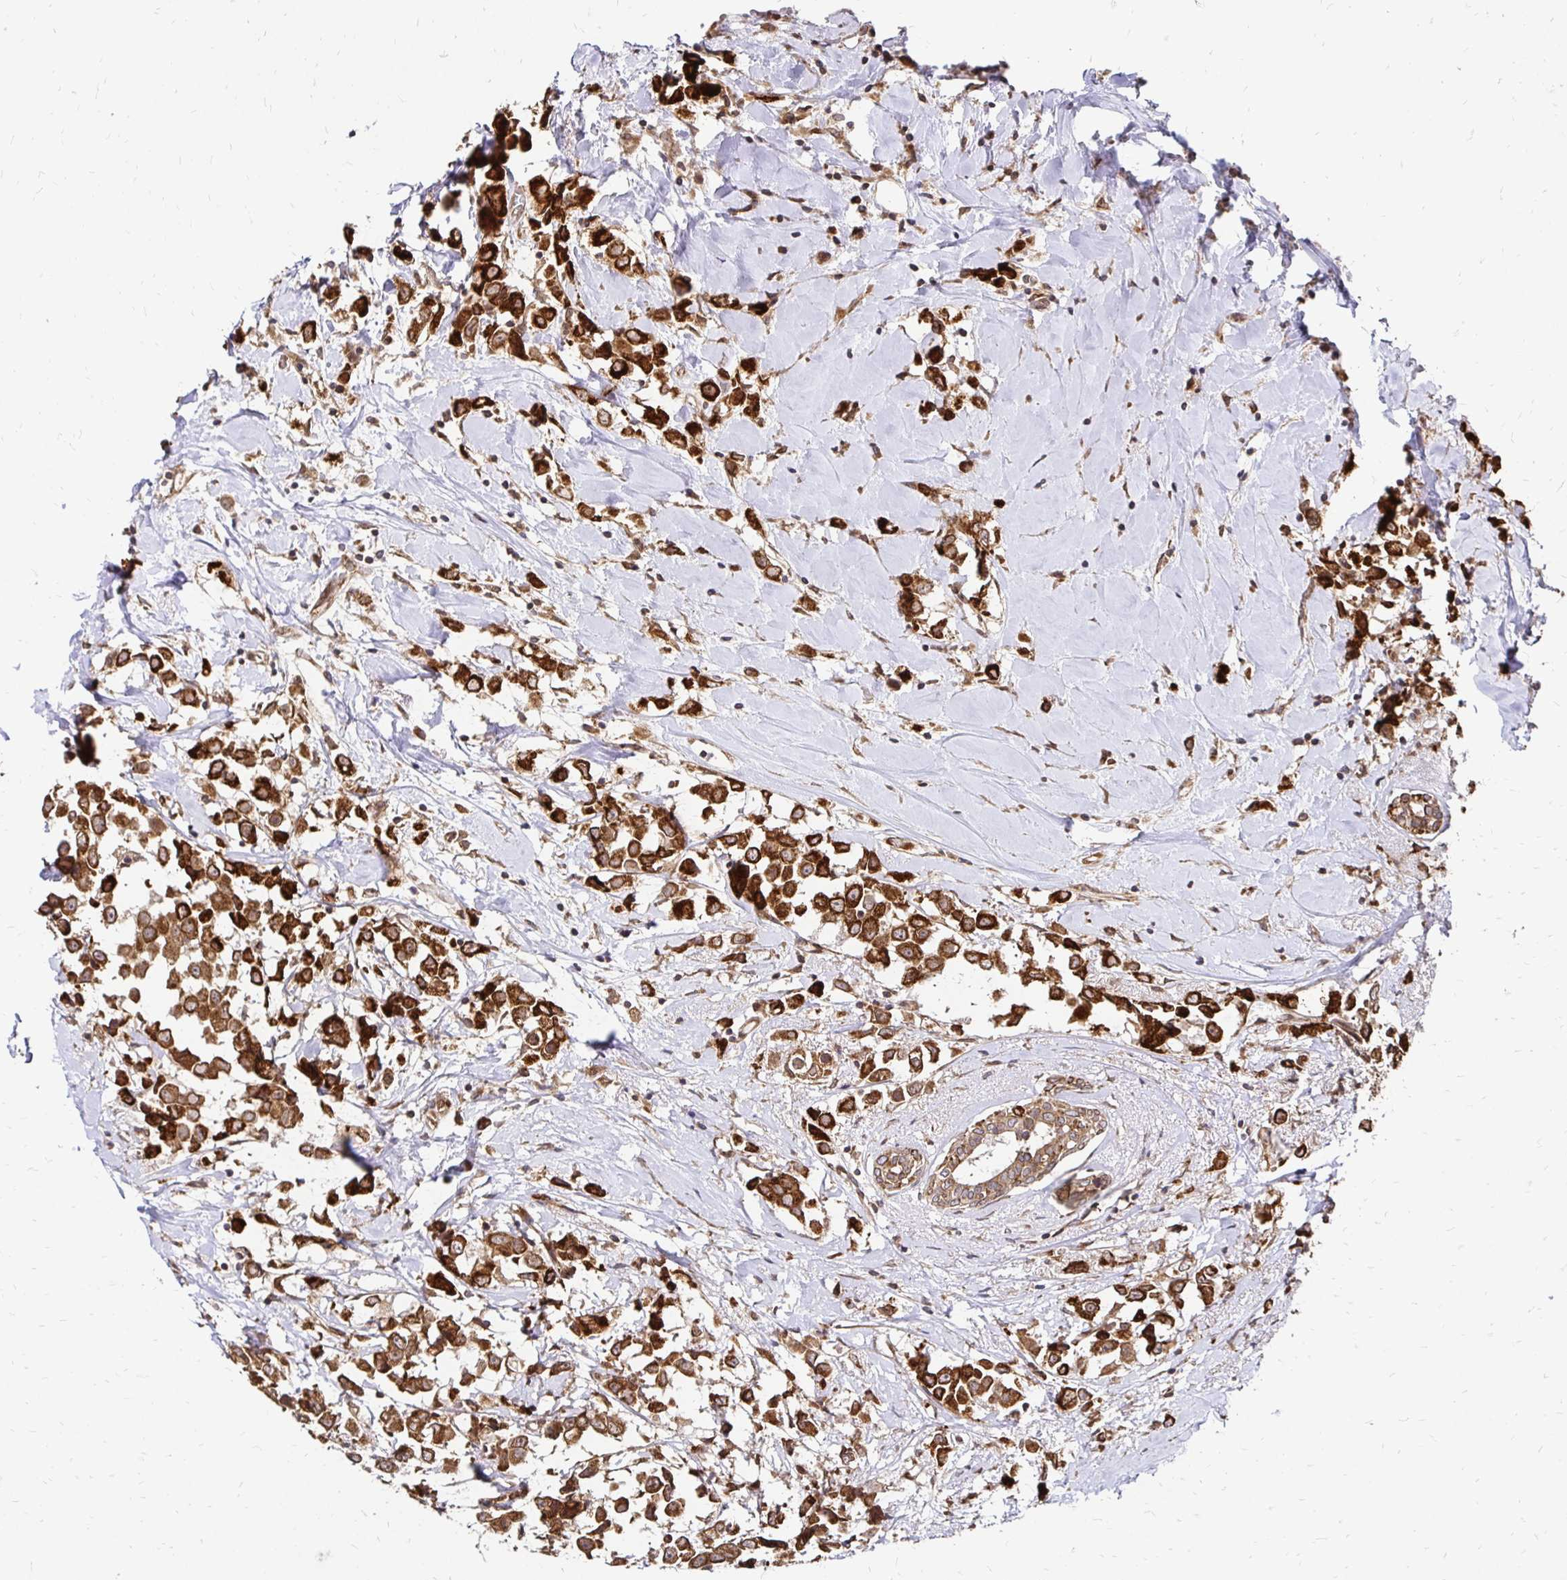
{"staining": {"intensity": "strong", "quantity": ">75%", "location": "cytoplasmic/membranous"}, "tissue": "breast cancer", "cell_type": "Tumor cells", "image_type": "cancer", "snomed": [{"axis": "morphology", "description": "Duct carcinoma"}, {"axis": "topography", "description": "Breast"}], "caption": "The micrograph displays immunohistochemical staining of breast intraductal carcinoma. There is strong cytoplasmic/membranous staining is identified in approximately >75% of tumor cells.", "gene": "ZW10", "patient": {"sex": "female", "age": 61}}